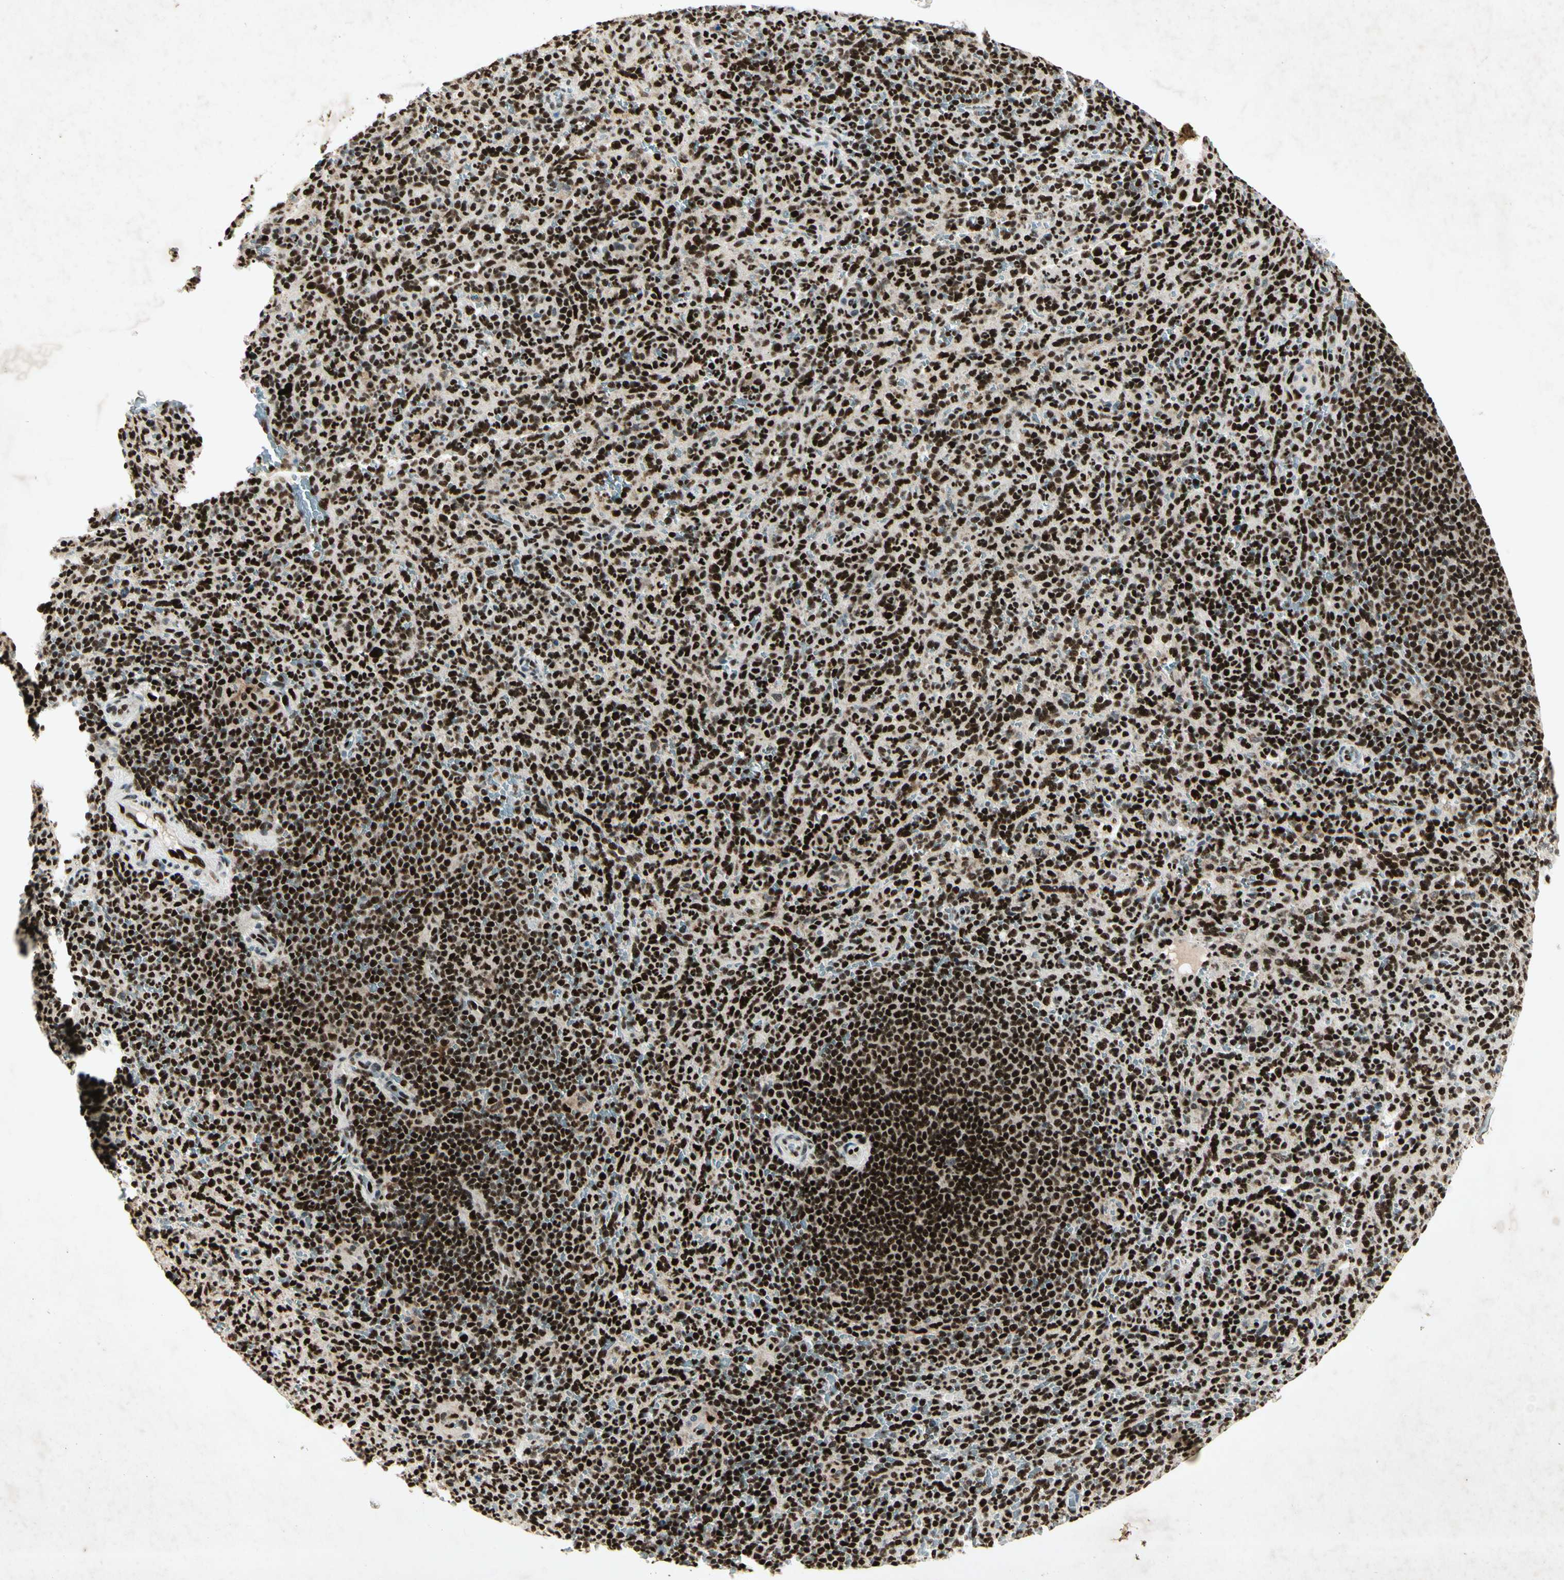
{"staining": {"intensity": "strong", "quantity": ">75%", "location": "nuclear"}, "tissue": "spleen", "cell_type": "Cells in red pulp", "image_type": "normal", "snomed": [{"axis": "morphology", "description": "Normal tissue, NOS"}, {"axis": "topography", "description": "Spleen"}], "caption": "Protein analysis of unremarkable spleen displays strong nuclear positivity in approximately >75% of cells in red pulp. (Stains: DAB (3,3'-diaminobenzidine) in brown, nuclei in blue, Microscopy: brightfield microscopy at high magnification).", "gene": "RNF43", "patient": {"sex": "male", "age": 36}}